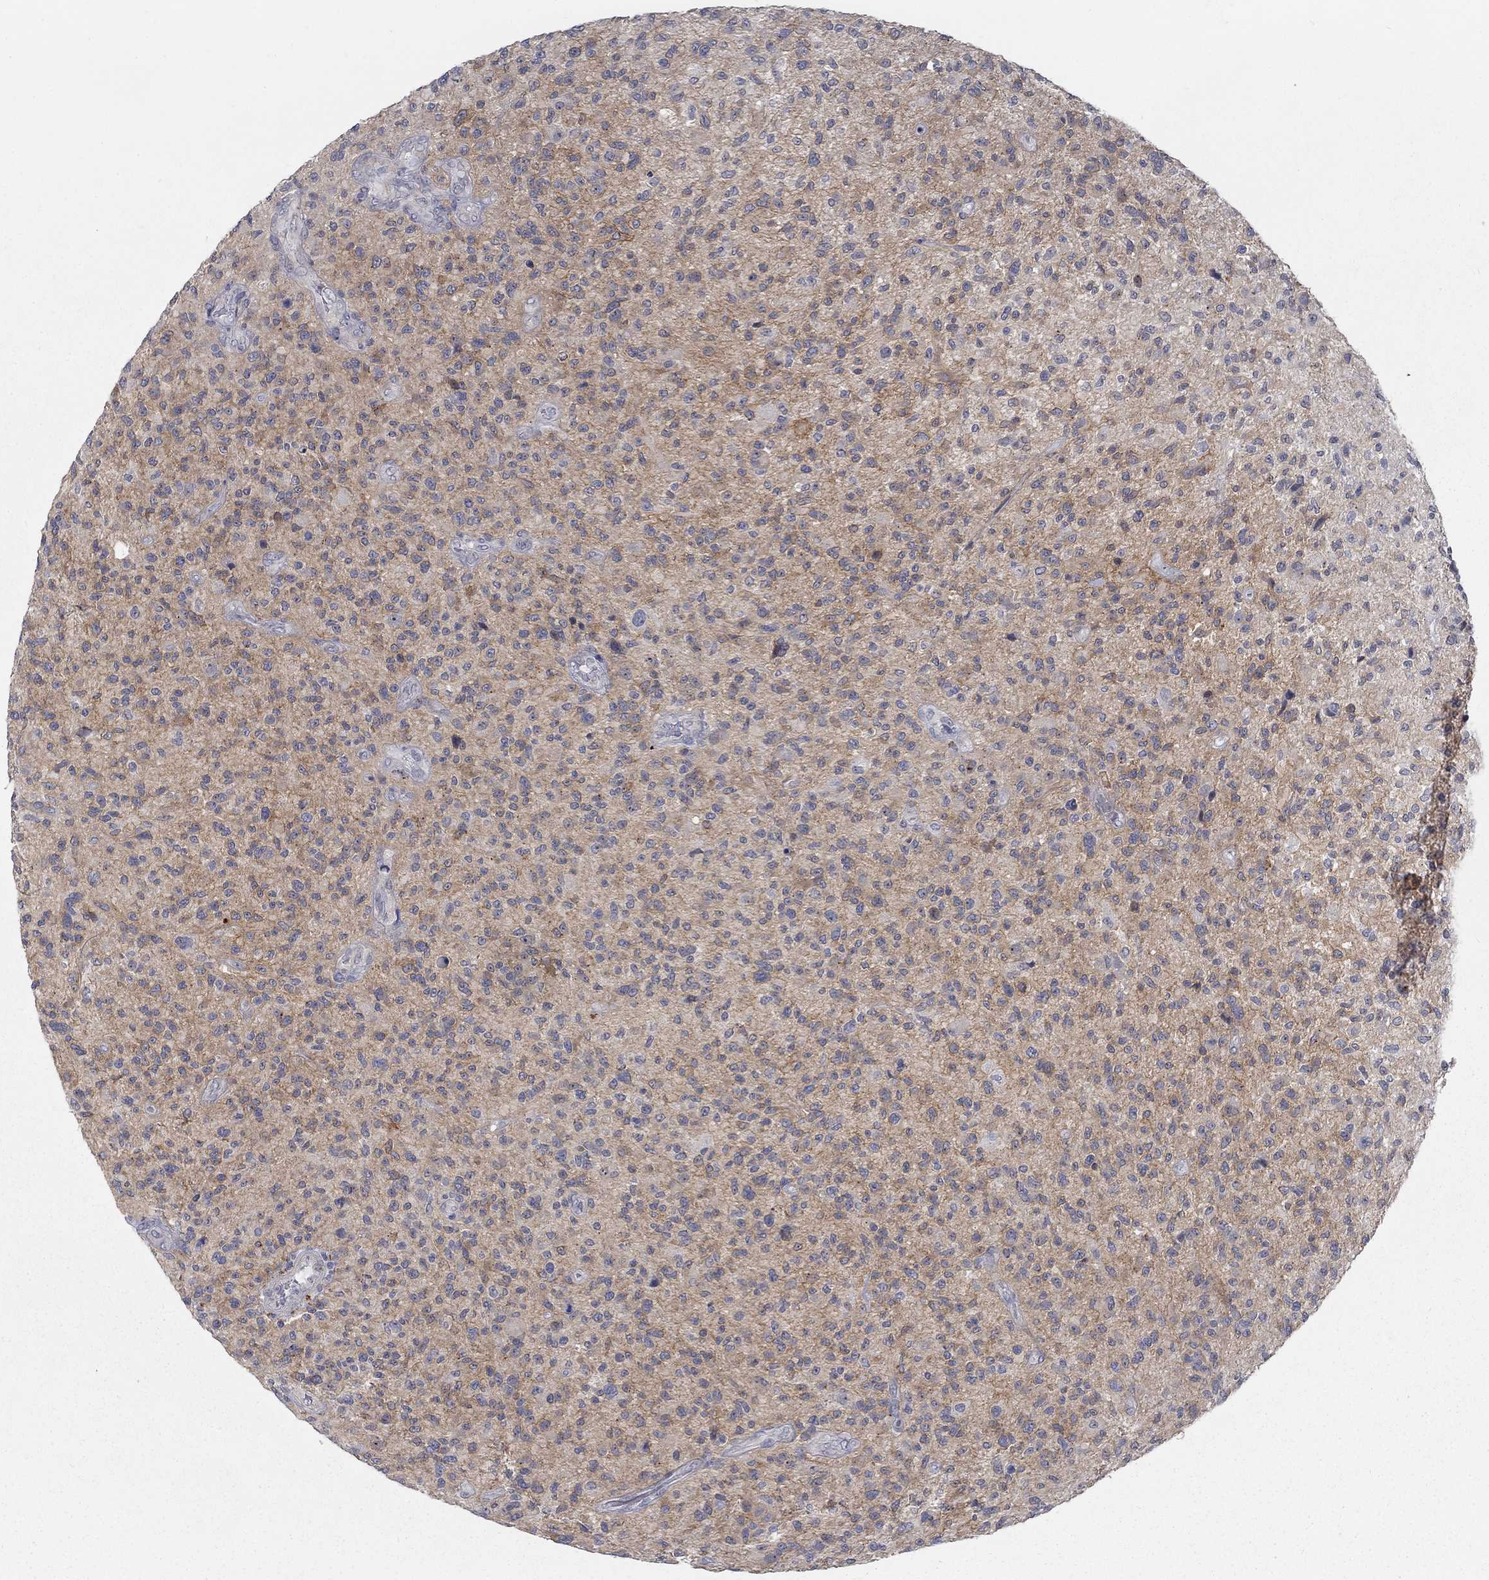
{"staining": {"intensity": "negative", "quantity": "none", "location": "none"}, "tissue": "glioma", "cell_type": "Tumor cells", "image_type": "cancer", "snomed": [{"axis": "morphology", "description": "Glioma, malignant, High grade"}, {"axis": "topography", "description": "Brain"}], "caption": "Immunohistochemistry of human malignant high-grade glioma reveals no staining in tumor cells.", "gene": "MTSS2", "patient": {"sex": "male", "age": 47}}